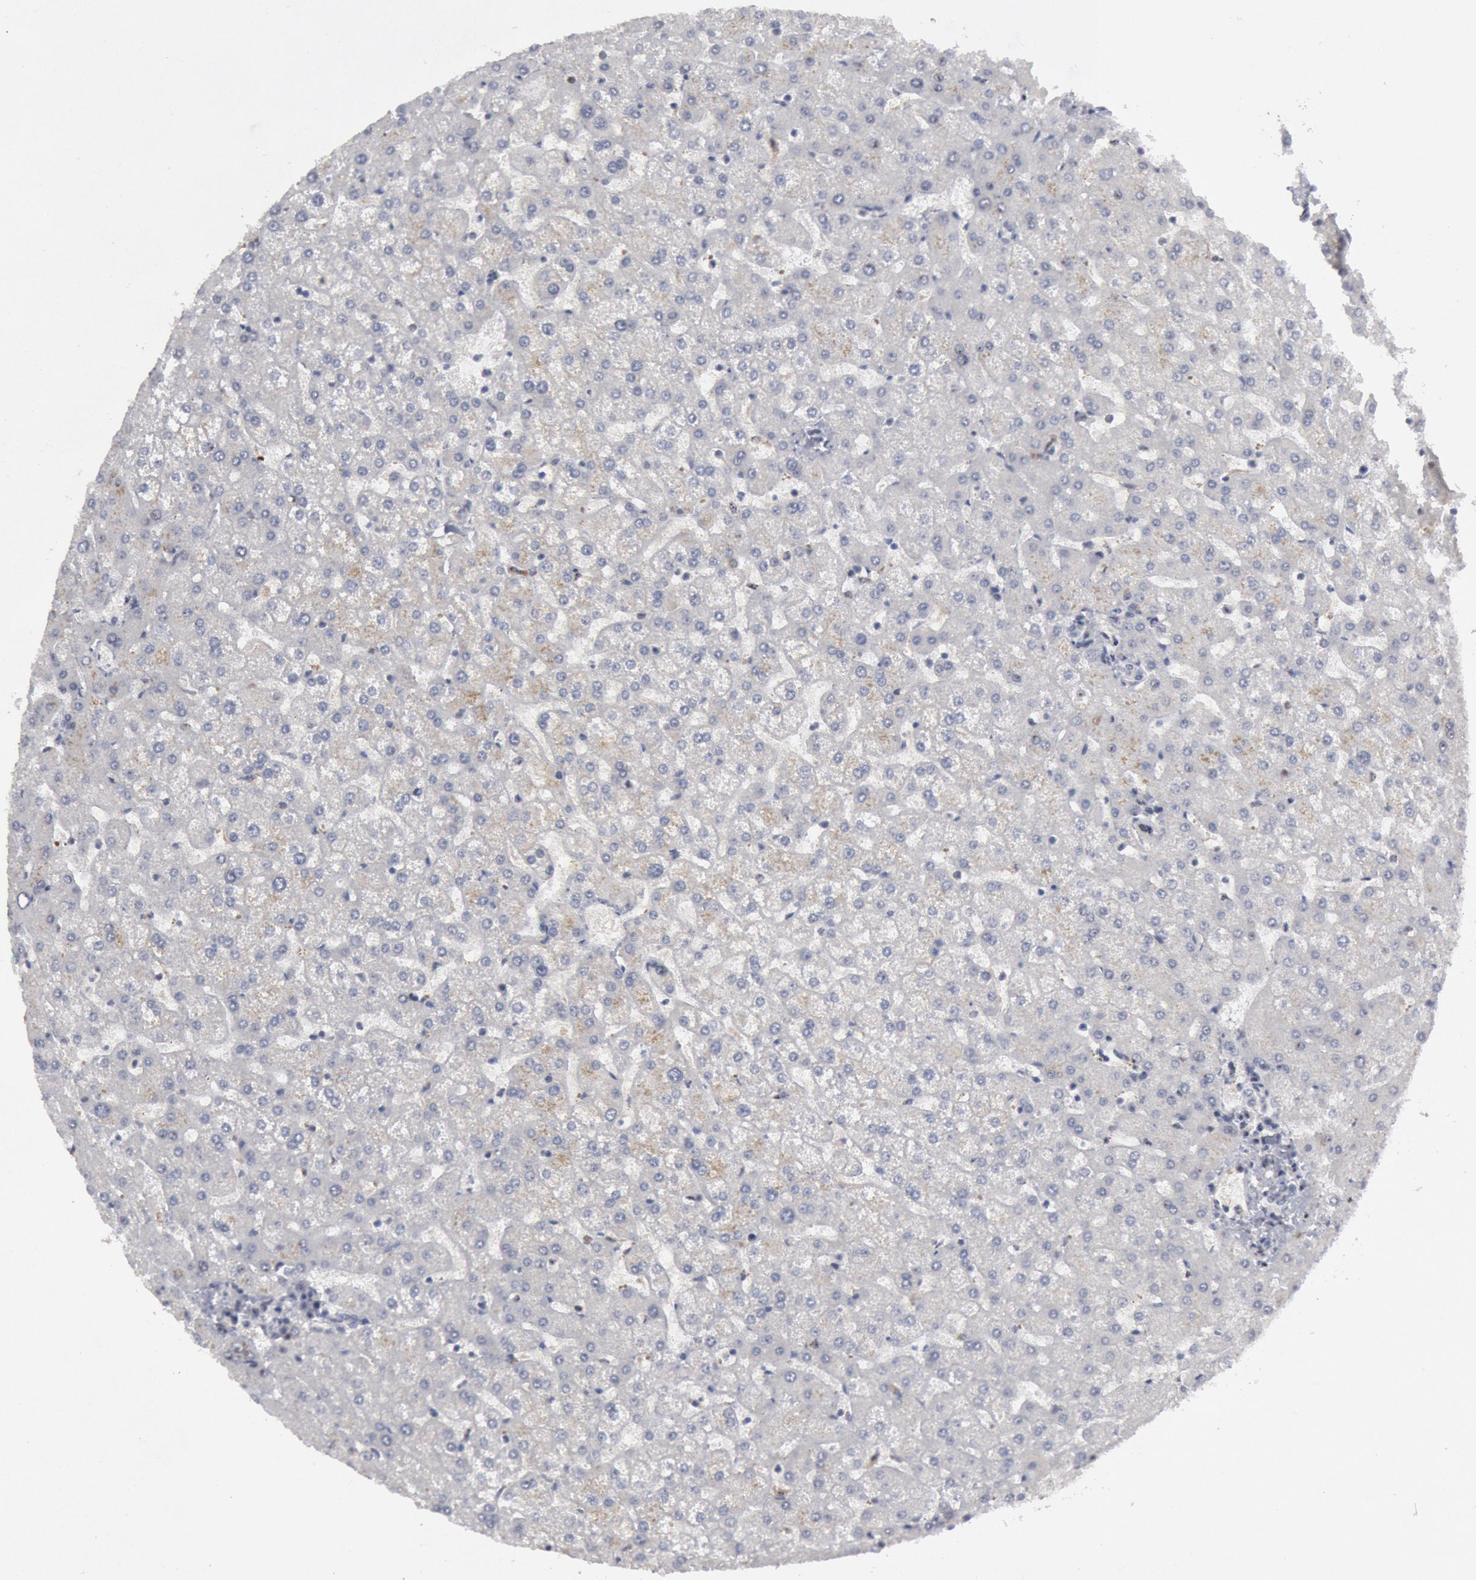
{"staining": {"intensity": "negative", "quantity": "none", "location": "none"}, "tissue": "liver", "cell_type": "Cholangiocytes", "image_type": "normal", "snomed": [{"axis": "morphology", "description": "Normal tissue, NOS"}, {"axis": "topography", "description": "Liver"}], "caption": "Micrograph shows no significant protein staining in cholangiocytes of benign liver. (Stains: DAB IHC with hematoxylin counter stain, Microscopy: brightfield microscopy at high magnification).", "gene": "FOXO1", "patient": {"sex": "female", "age": 32}}